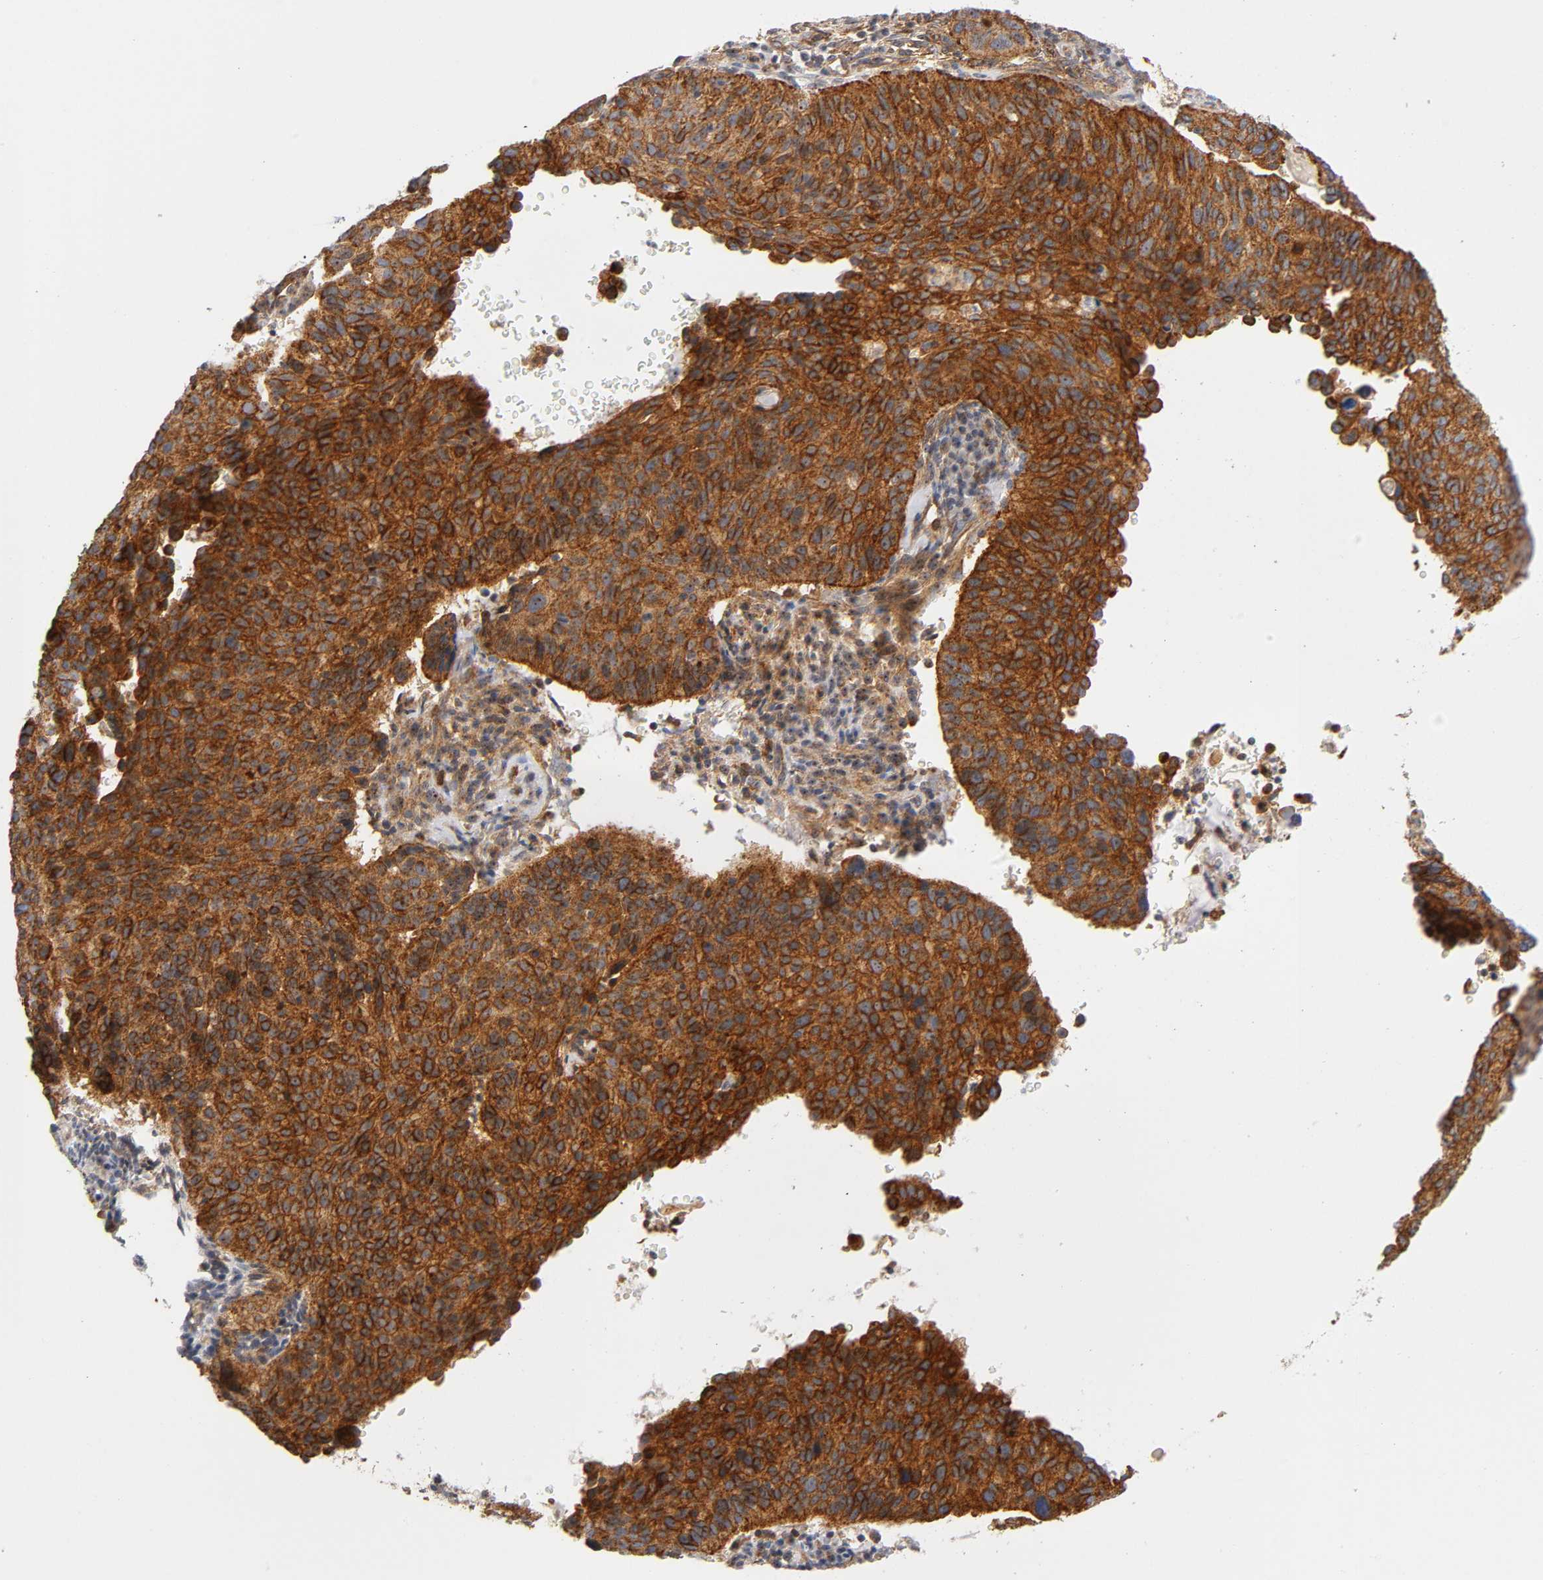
{"staining": {"intensity": "strong", "quantity": ">75%", "location": "cytoplasmic/membranous"}, "tissue": "cervical cancer", "cell_type": "Tumor cells", "image_type": "cancer", "snomed": [{"axis": "morphology", "description": "Adenocarcinoma, NOS"}, {"axis": "topography", "description": "Cervix"}], "caption": "Human adenocarcinoma (cervical) stained with a protein marker demonstrates strong staining in tumor cells.", "gene": "PLD1", "patient": {"sex": "female", "age": 29}}